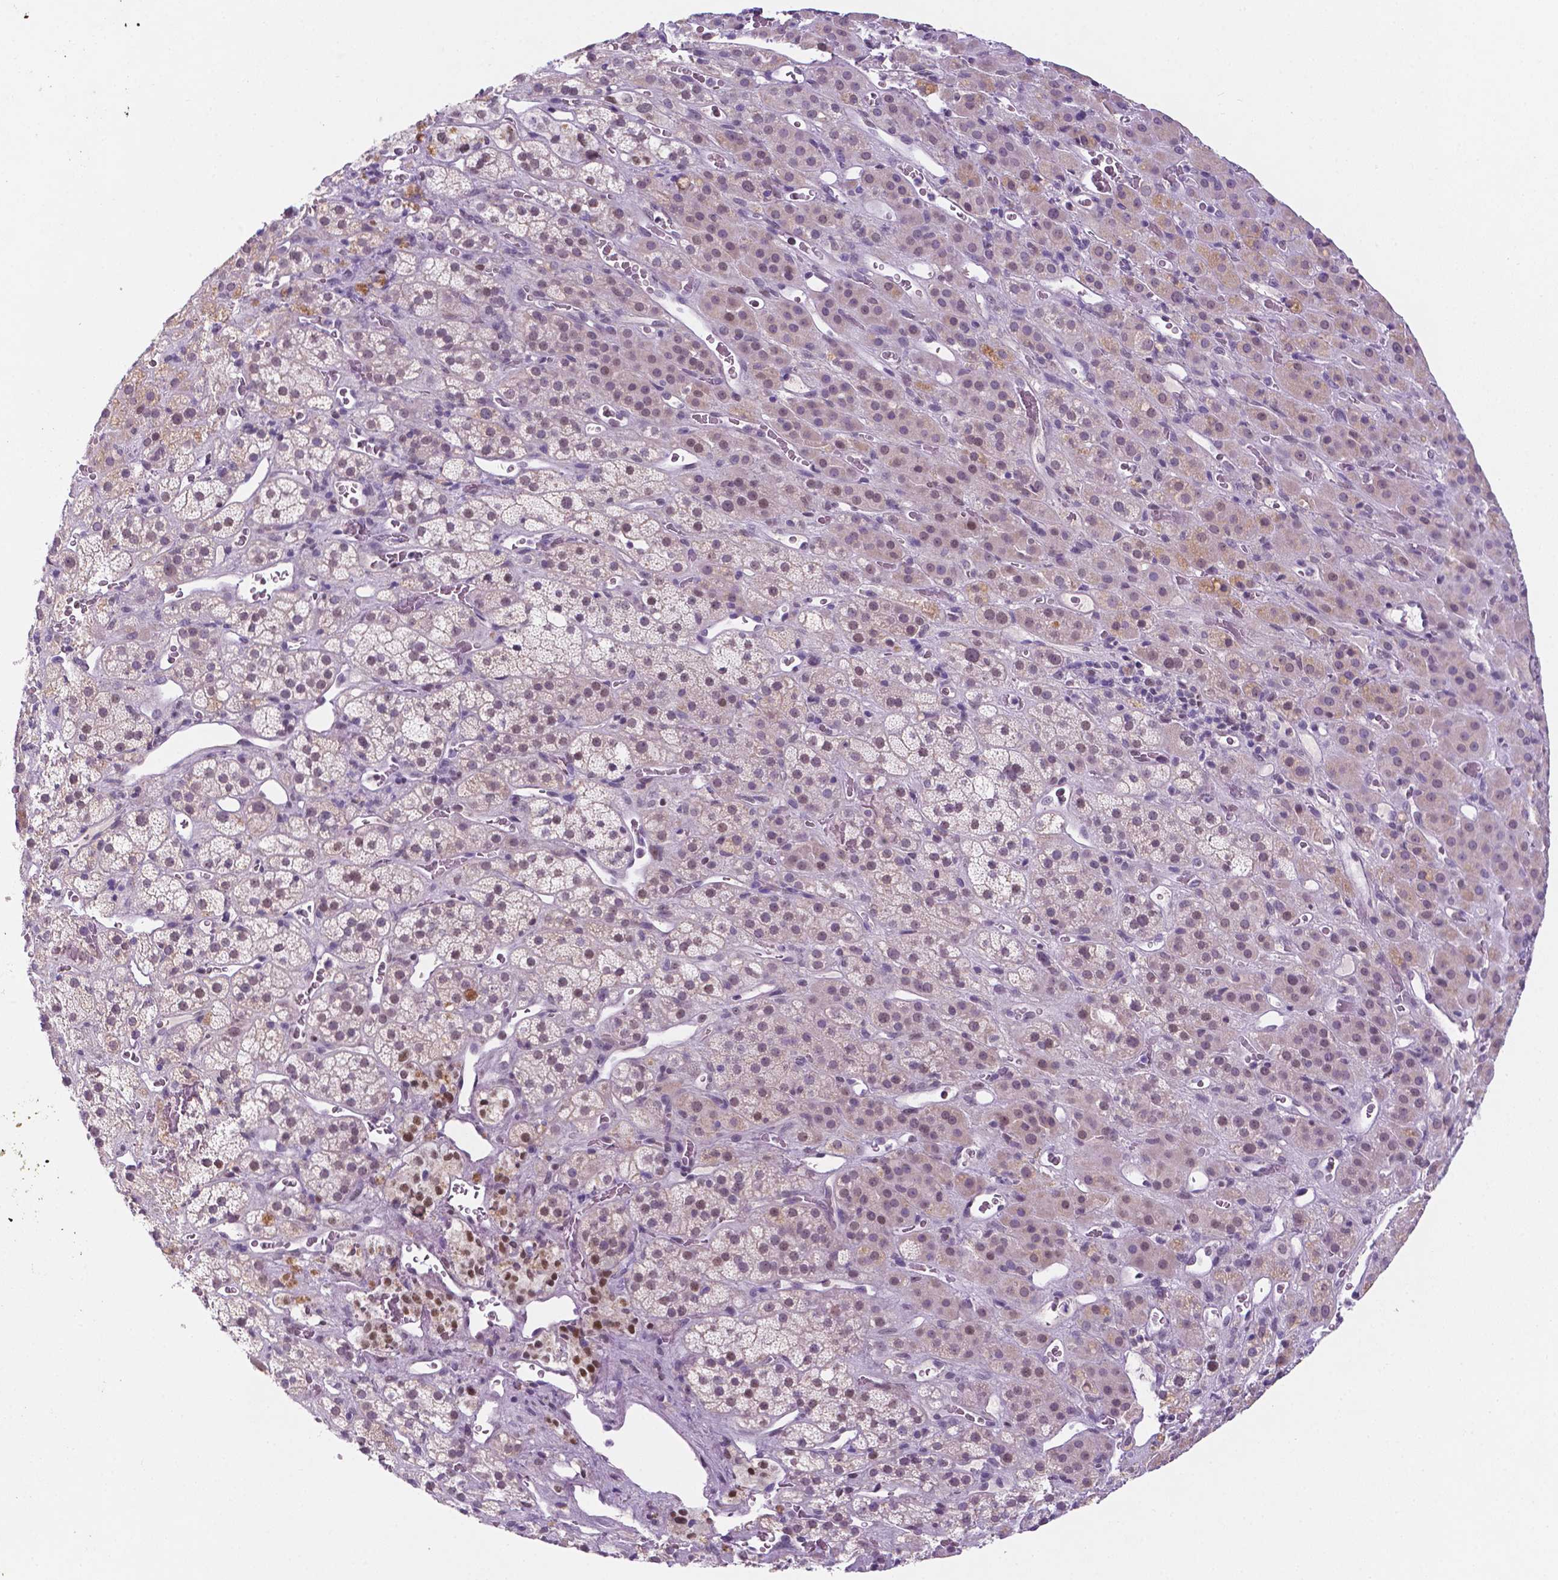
{"staining": {"intensity": "negative", "quantity": "none", "location": "none"}, "tissue": "adrenal gland", "cell_type": "Glandular cells", "image_type": "normal", "snomed": [{"axis": "morphology", "description": "Normal tissue, NOS"}, {"axis": "topography", "description": "Adrenal gland"}], "caption": "Immunohistochemical staining of unremarkable human adrenal gland exhibits no significant staining in glandular cells.", "gene": "FAM50B", "patient": {"sex": "male", "age": 57}}